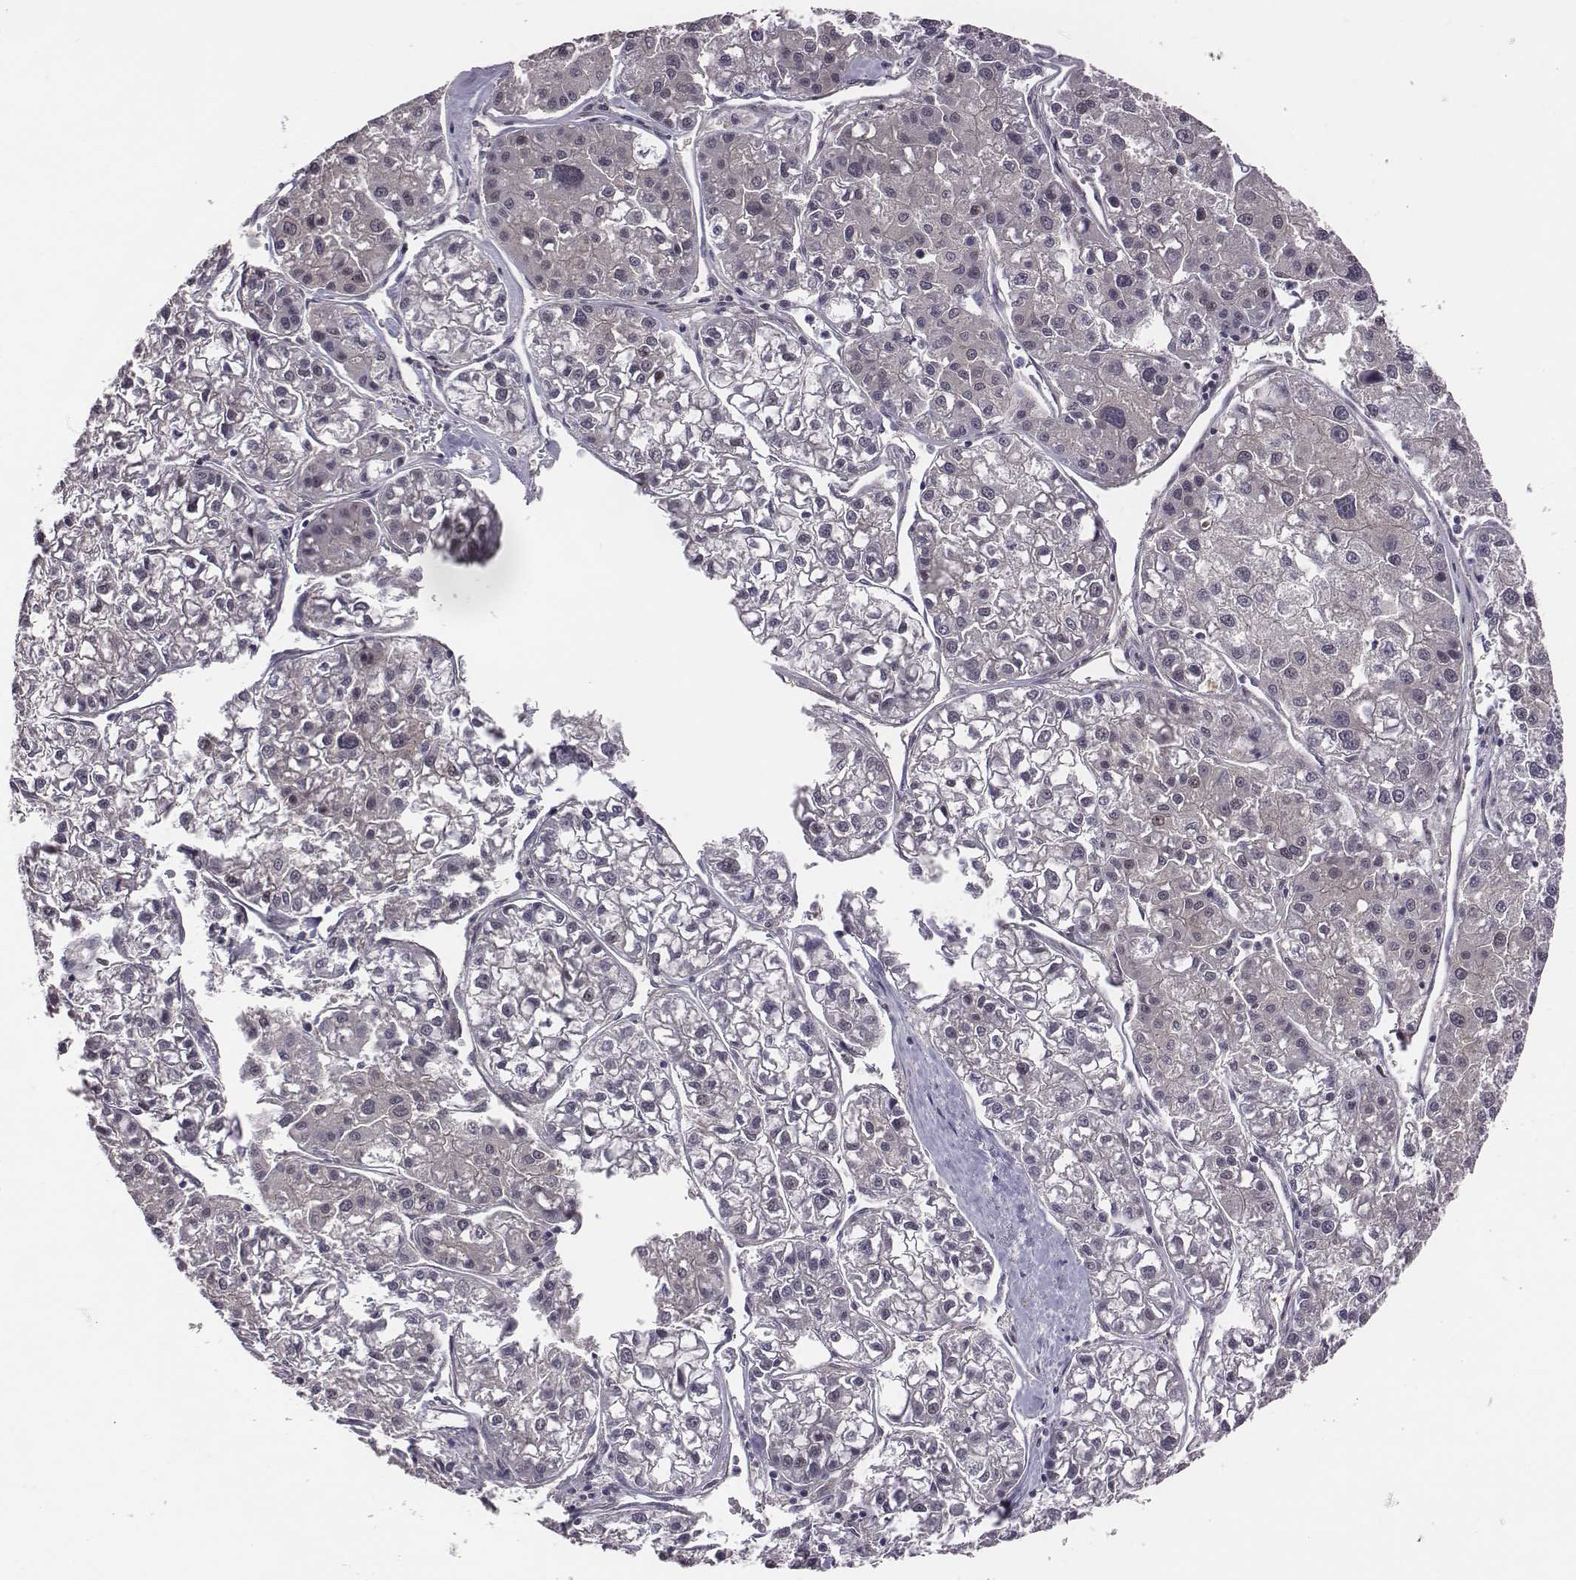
{"staining": {"intensity": "negative", "quantity": "none", "location": "none"}, "tissue": "liver cancer", "cell_type": "Tumor cells", "image_type": "cancer", "snomed": [{"axis": "morphology", "description": "Carcinoma, Hepatocellular, NOS"}, {"axis": "topography", "description": "Liver"}], "caption": "Hepatocellular carcinoma (liver) stained for a protein using IHC reveals no positivity tumor cells.", "gene": "SMURF2", "patient": {"sex": "male", "age": 73}}